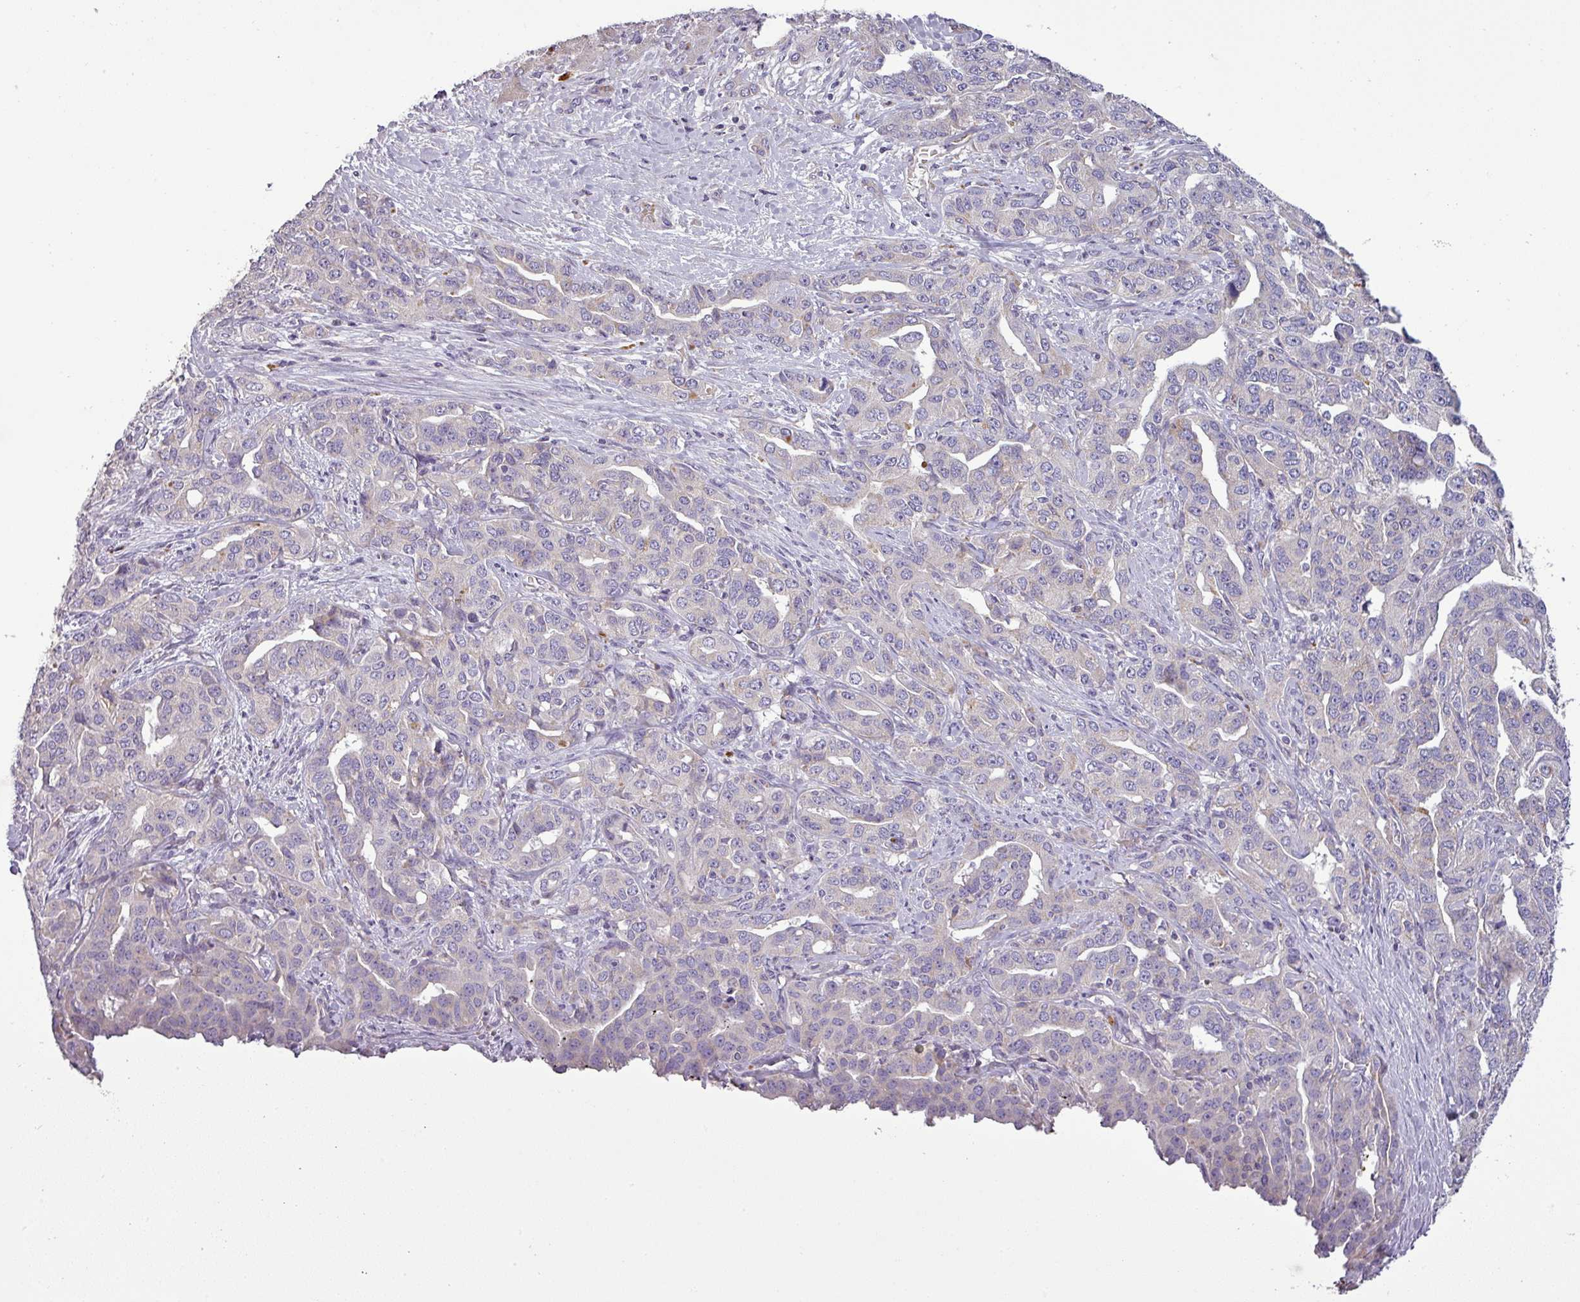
{"staining": {"intensity": "negative", "quantity": "none", "location": "none"}, "tissue": "liver cancer", "cell_type": "Tumor cells", "image_type": "cancer", "snomed": [{"axis": "morphology", "description": "Cholangiocarcinoma"}, {"axis": "topography", "description": "Liver"}], "caption": "IHC micrograph of liver cancer (cholangiocarcinoma) stained for a protein (brown), which exhibits no expression in tumor cells.", "gene": "PNMA6A", "patient": {"sex": "male", "age": 59}}